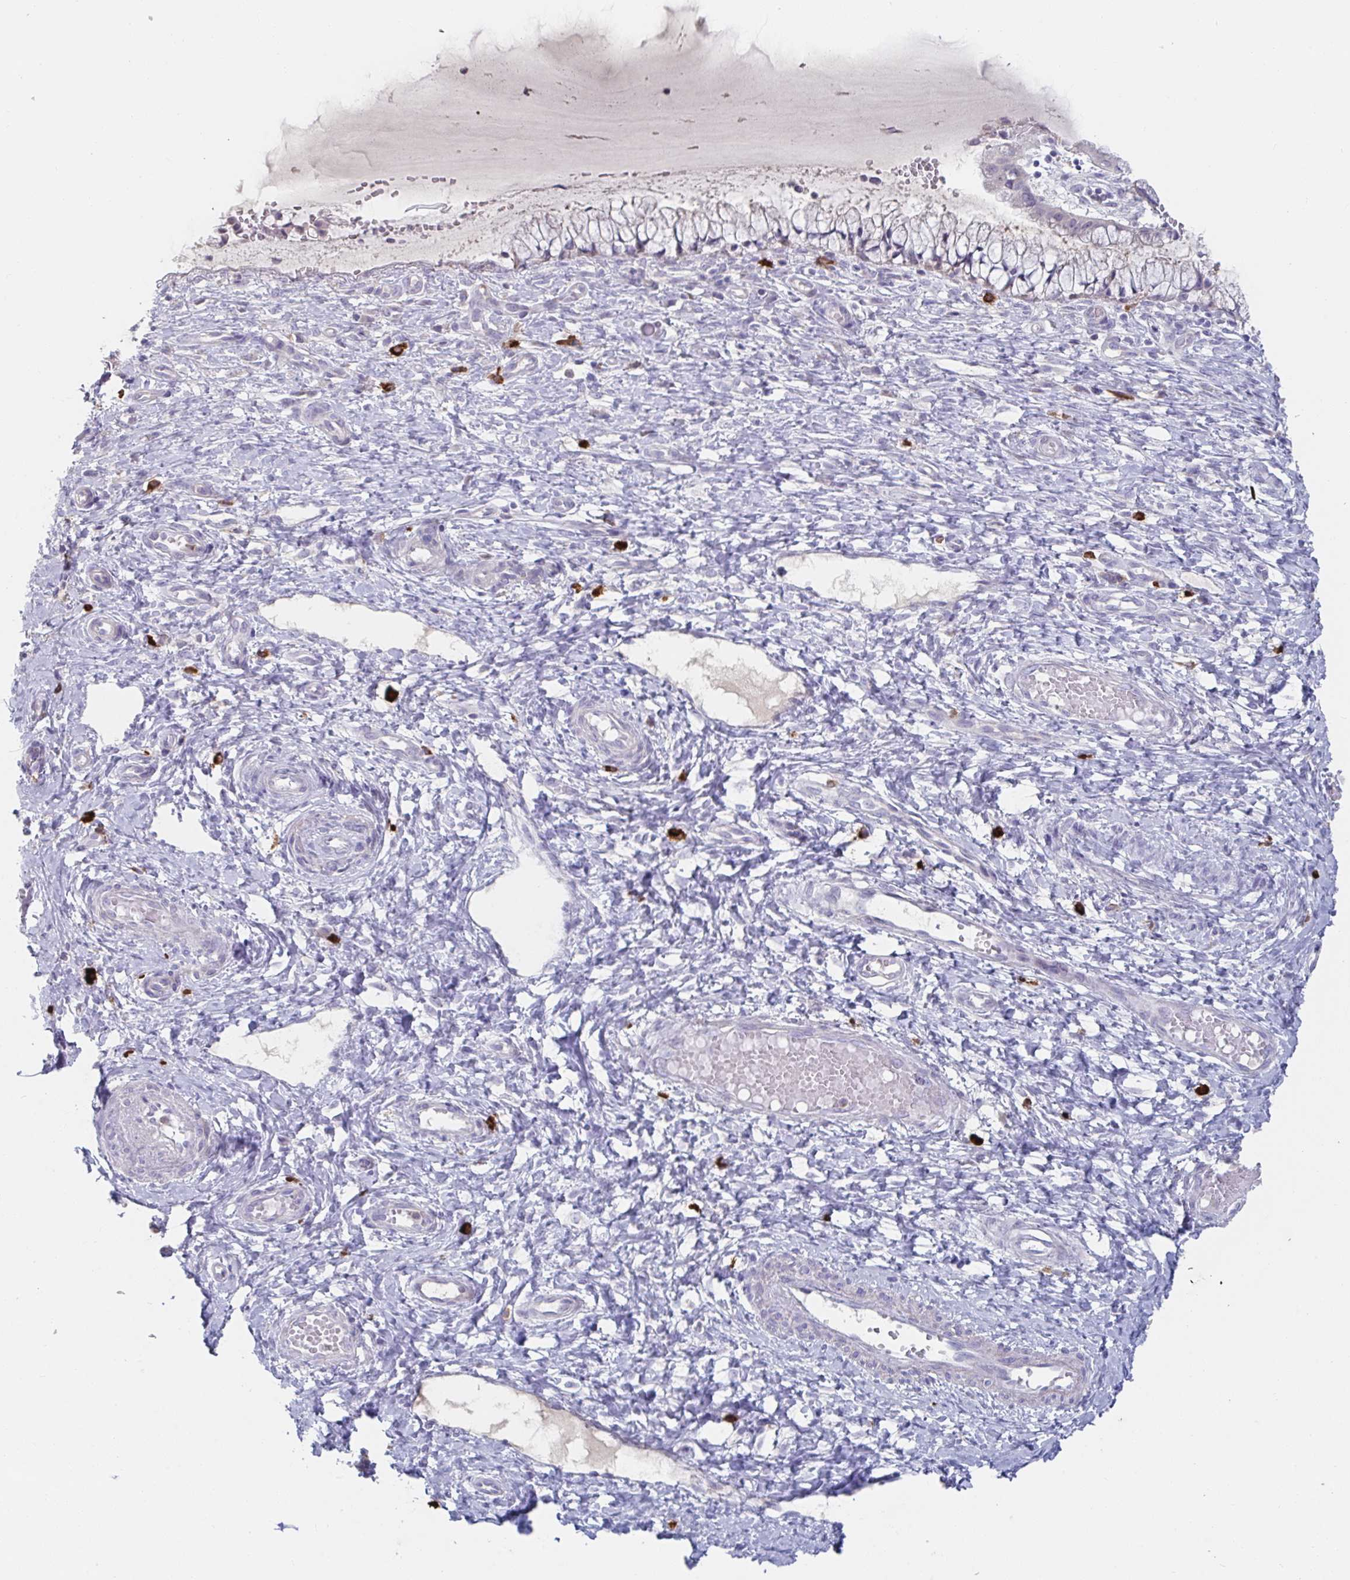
{"staining": {"intensity": "weak", "quantity": "<25%", "location": "cytoplasmic/membranous"}, "tissue": "cervix", "cell_type": "Glandular cells", "image_type": "normal", "snomed": [{"axis": "morphology", "description": "Normal tissue, NOS"}, {"axis": "topography", "description": "Cervix"}], "caption": "Immunohistochemical staining of benign human cervix demonstrates no significant staining in glandular cells. (Stains: DAB (3,3'-diaminobenzidine) immunohistochemistry (IHC) with hematoxylin counter stain, Microscopy: brightfield microscopy at high magnification).", "gene": "KCNK5", "patient": {"sex": "female", "age": 37}}